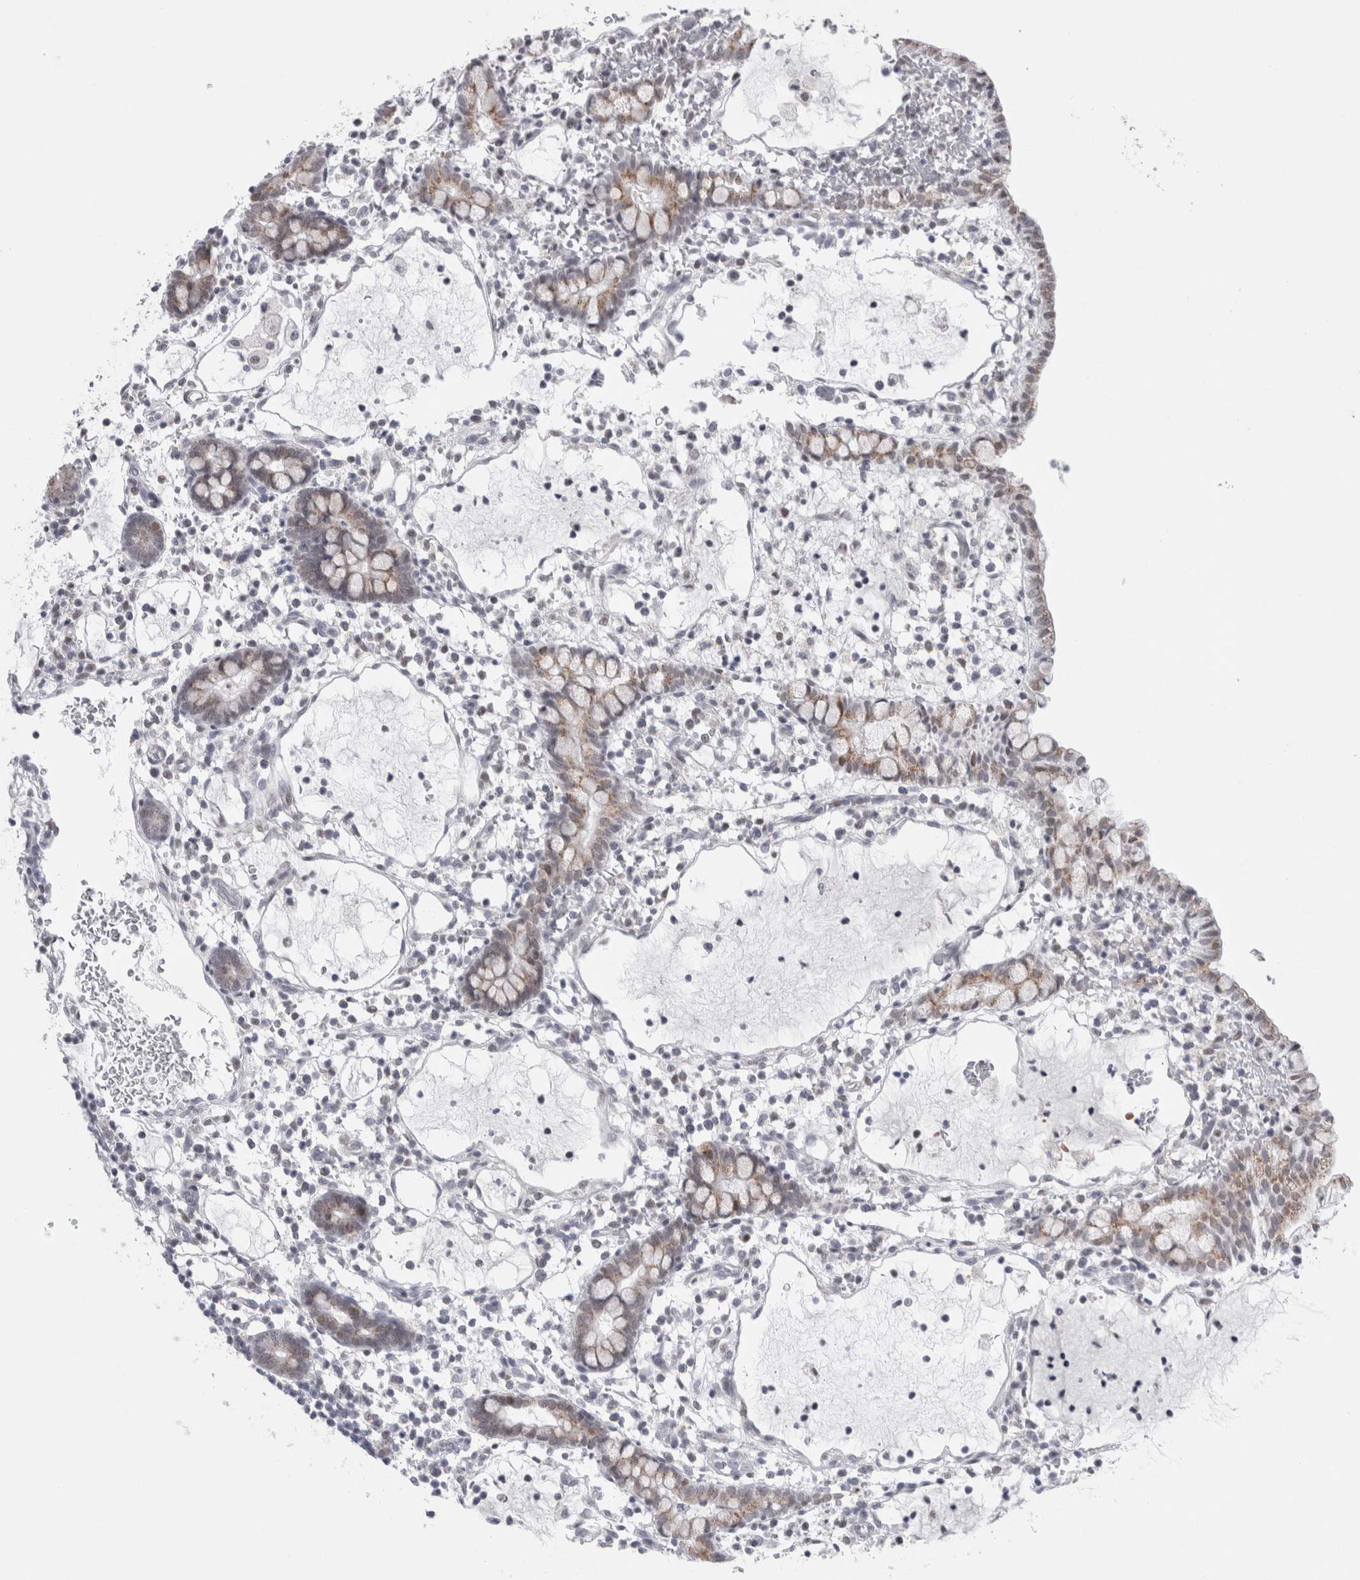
{"staining": {"intensity": "moderate", "quantity": "25%-75%", "location": "cytoplasmic/membranous"}, "tissue": "small intestine", "cell_type": "Glandular cells", "image_type": "normal", "snomed": [{"axis": "morphology", "description": "Normal tissue, NOS"}, {"axis": "morphology", "description": "Developmental malformation"}, {"axis": "topography", "description": "Small intestine"}], "caption": "Moderate cytoplasmic/membranous positivity is identified in approximately 25%-75% of glandular cells in normal small intestine.", "gene": "PLIN1", "patient": {"sex": "male"}}